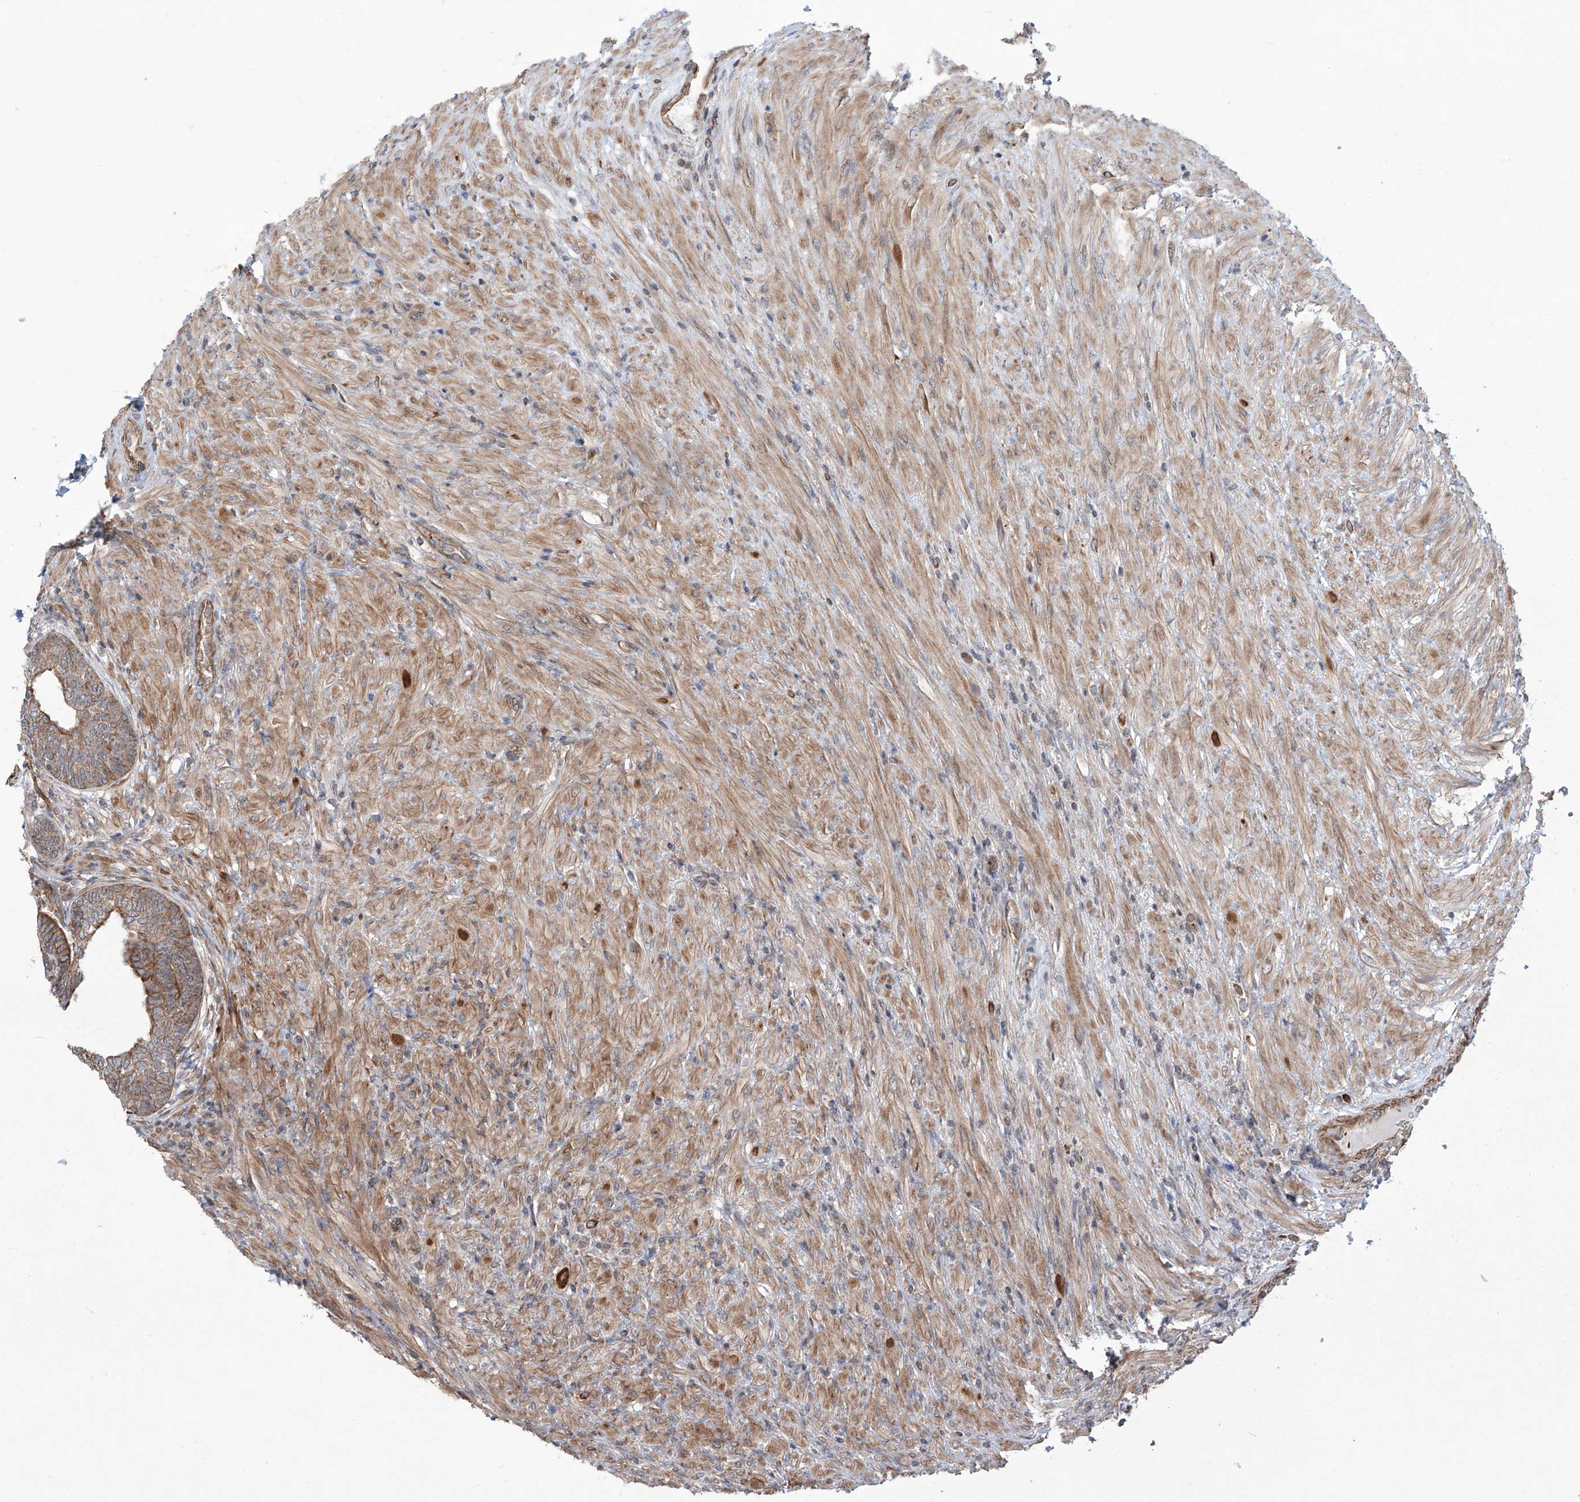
{"staining": {"intensity": "strong", "quantity": ">75%", "location": "cytoplasmic/membranous"}, "tissue": "prostate", "cell_type": "Glandular cells", "image_type": "normal", "snomed": [{"axis": "morphology", "description": "Normal tissue, NOS"}, {"axis": "topography", "description": "Prostate"}], "caption": "About >75% of glandular cells in unremarkable prostate demonstrate strong cytoplasmic/membranous protein expression as visualized by brown immunohistochemical staining.", "gene": "APAF1", "patient": {"sex": "male", "age": 76}}